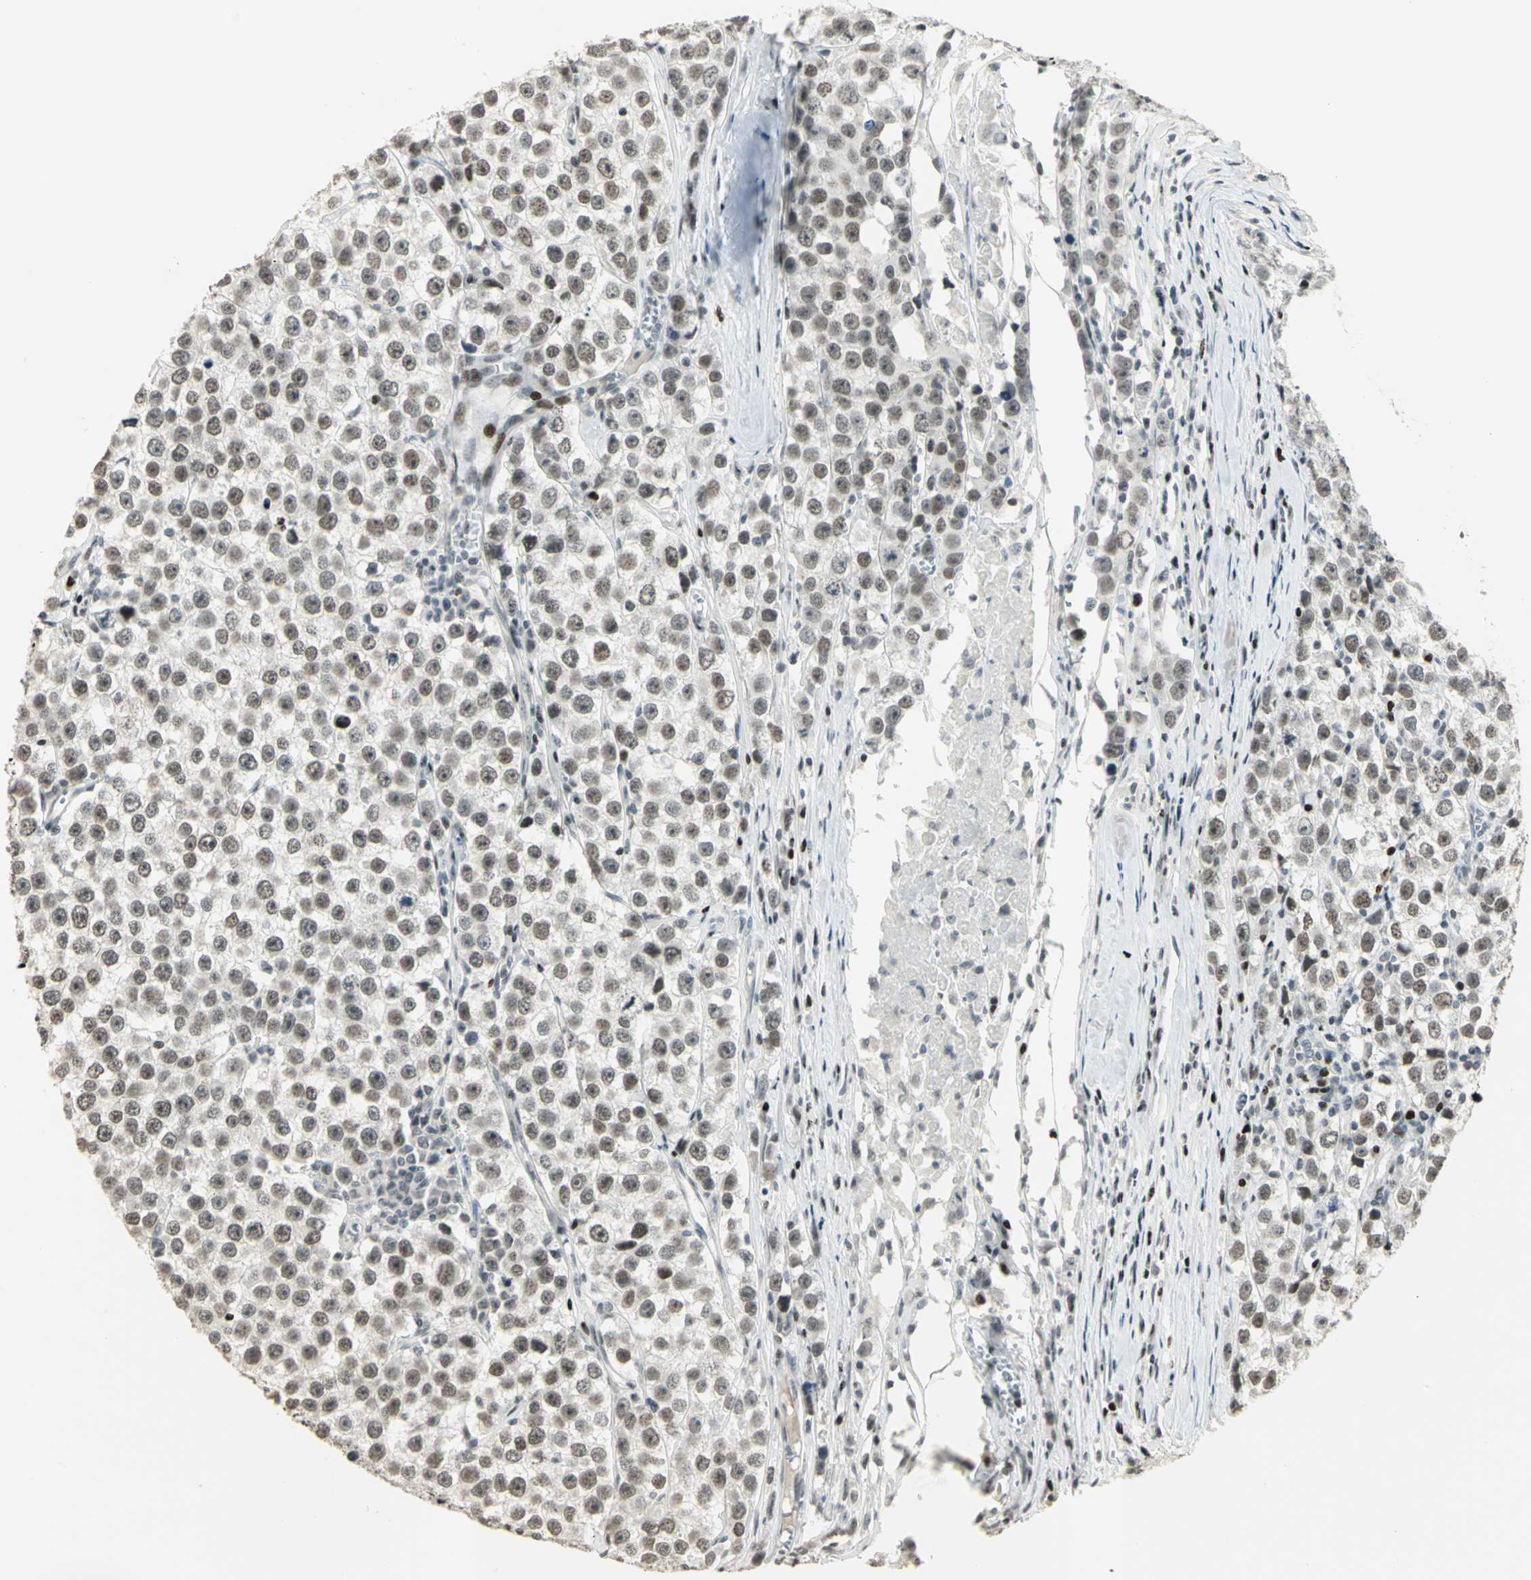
{"staining": {"intensity": "moderate", "quantity": "25%-75%", "location": "nuclear"}, "tissue": "testis cancer", "cell_type": "Tumor cells", "image_type": "cancer", "snomed": [{"axis": "morphology", "description": "Seminoma, NOS"}, {"axis": "morphology", "description": "Carcinoma, Embryonal, NOS"}, {"axis": "topography", "description": "Testis"}], "caption": "Human testis cancer stained with a brown dye shows moderate nuclear positive positivity in approximately 25%-75% of tumor cells.", "gene": "KDM1A", "patient": {"sex": "male", "age": 52}}